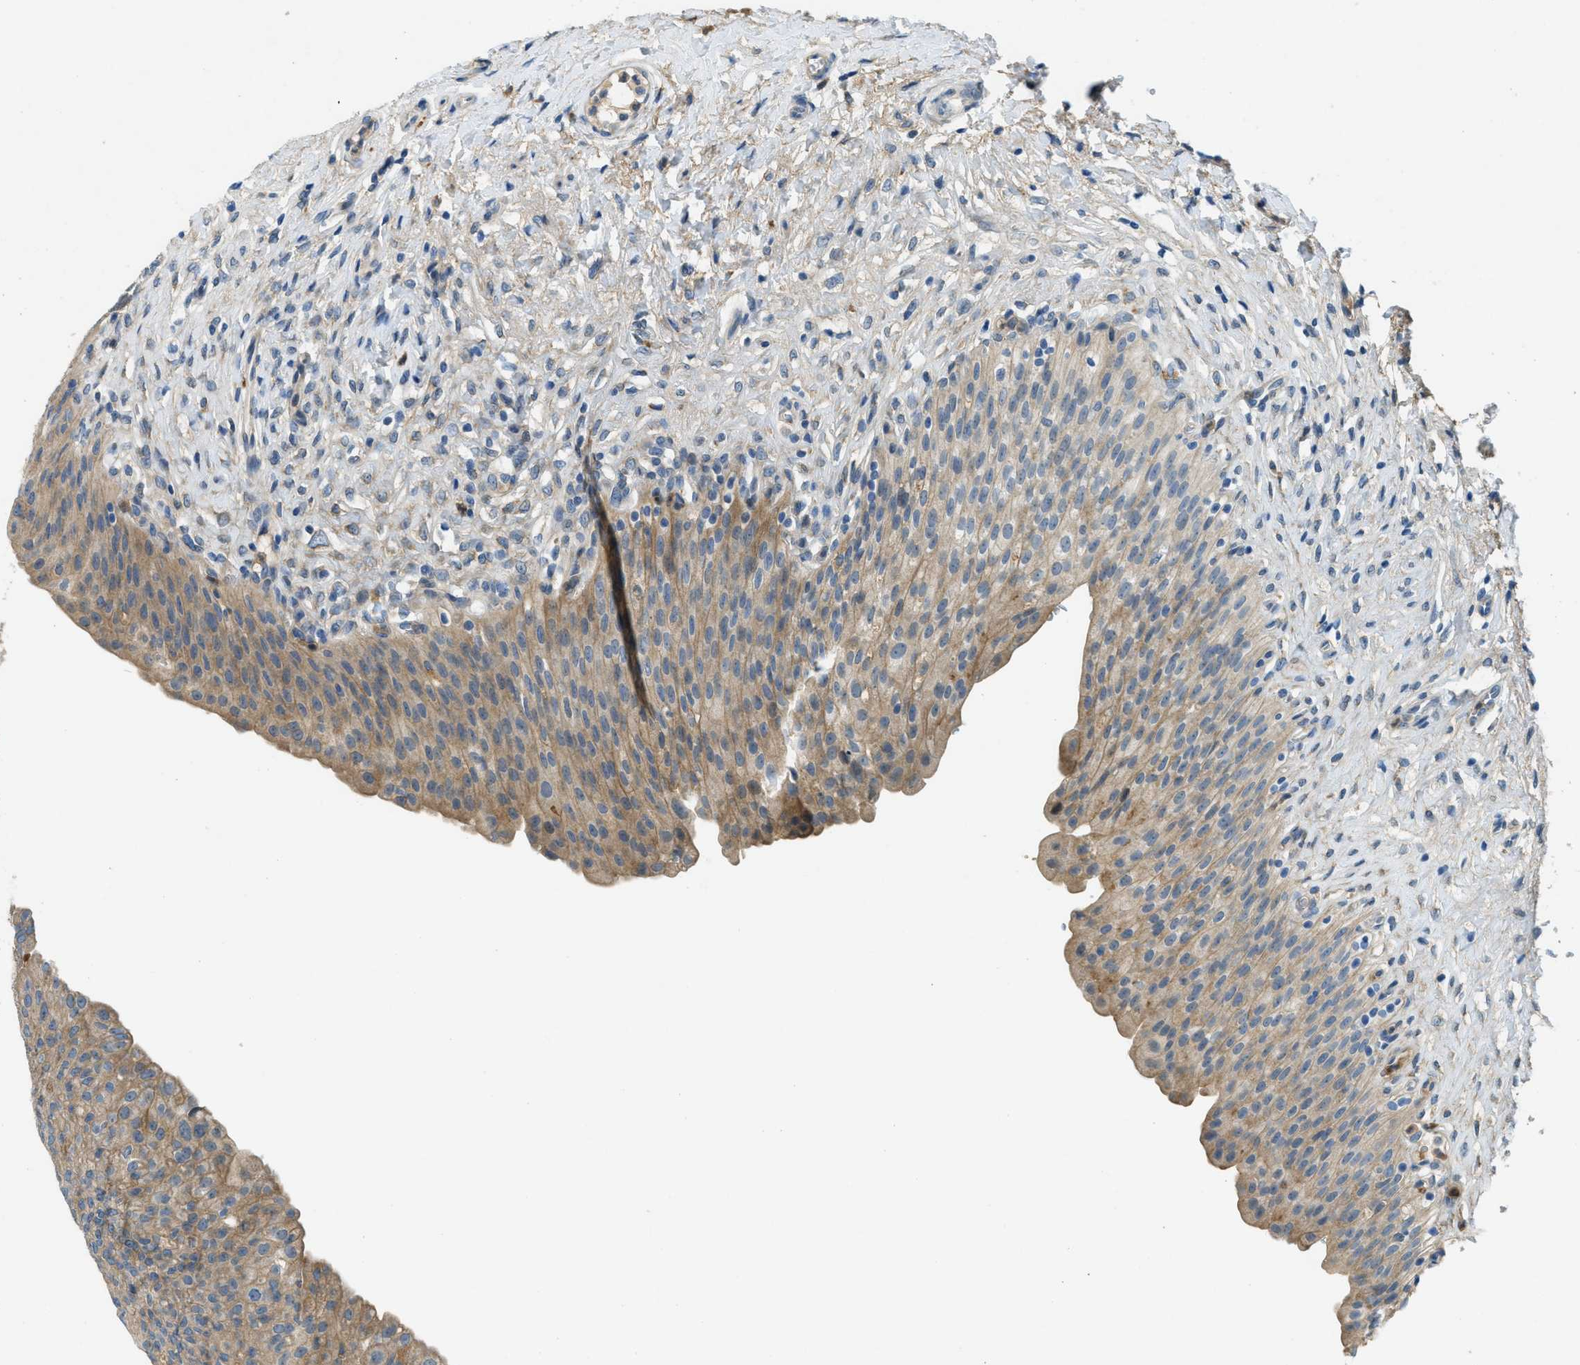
{"staining": {"intensity": "moderate", "quantity": "25%-75%", "location": "cytoplasmic/membranous"}, "tissue": "urinary bladder", "cell_type": "Urothelial cells", "image_type": "normal", "snomed": [{"axis": "morphology", "description": "Urothelial carcinoma, High grade"}, {"axis": "topography", "description": "Urinary bladder"}], "caption": "The image displays staining of benign urinary bladder, revealing moderate cytoplasmic/membranous protein expression (brown color) within urothelial cells. Nuclei are stained in blue.", "gene": "SNX14", "patient": {"sex": "male", "age": 46}}